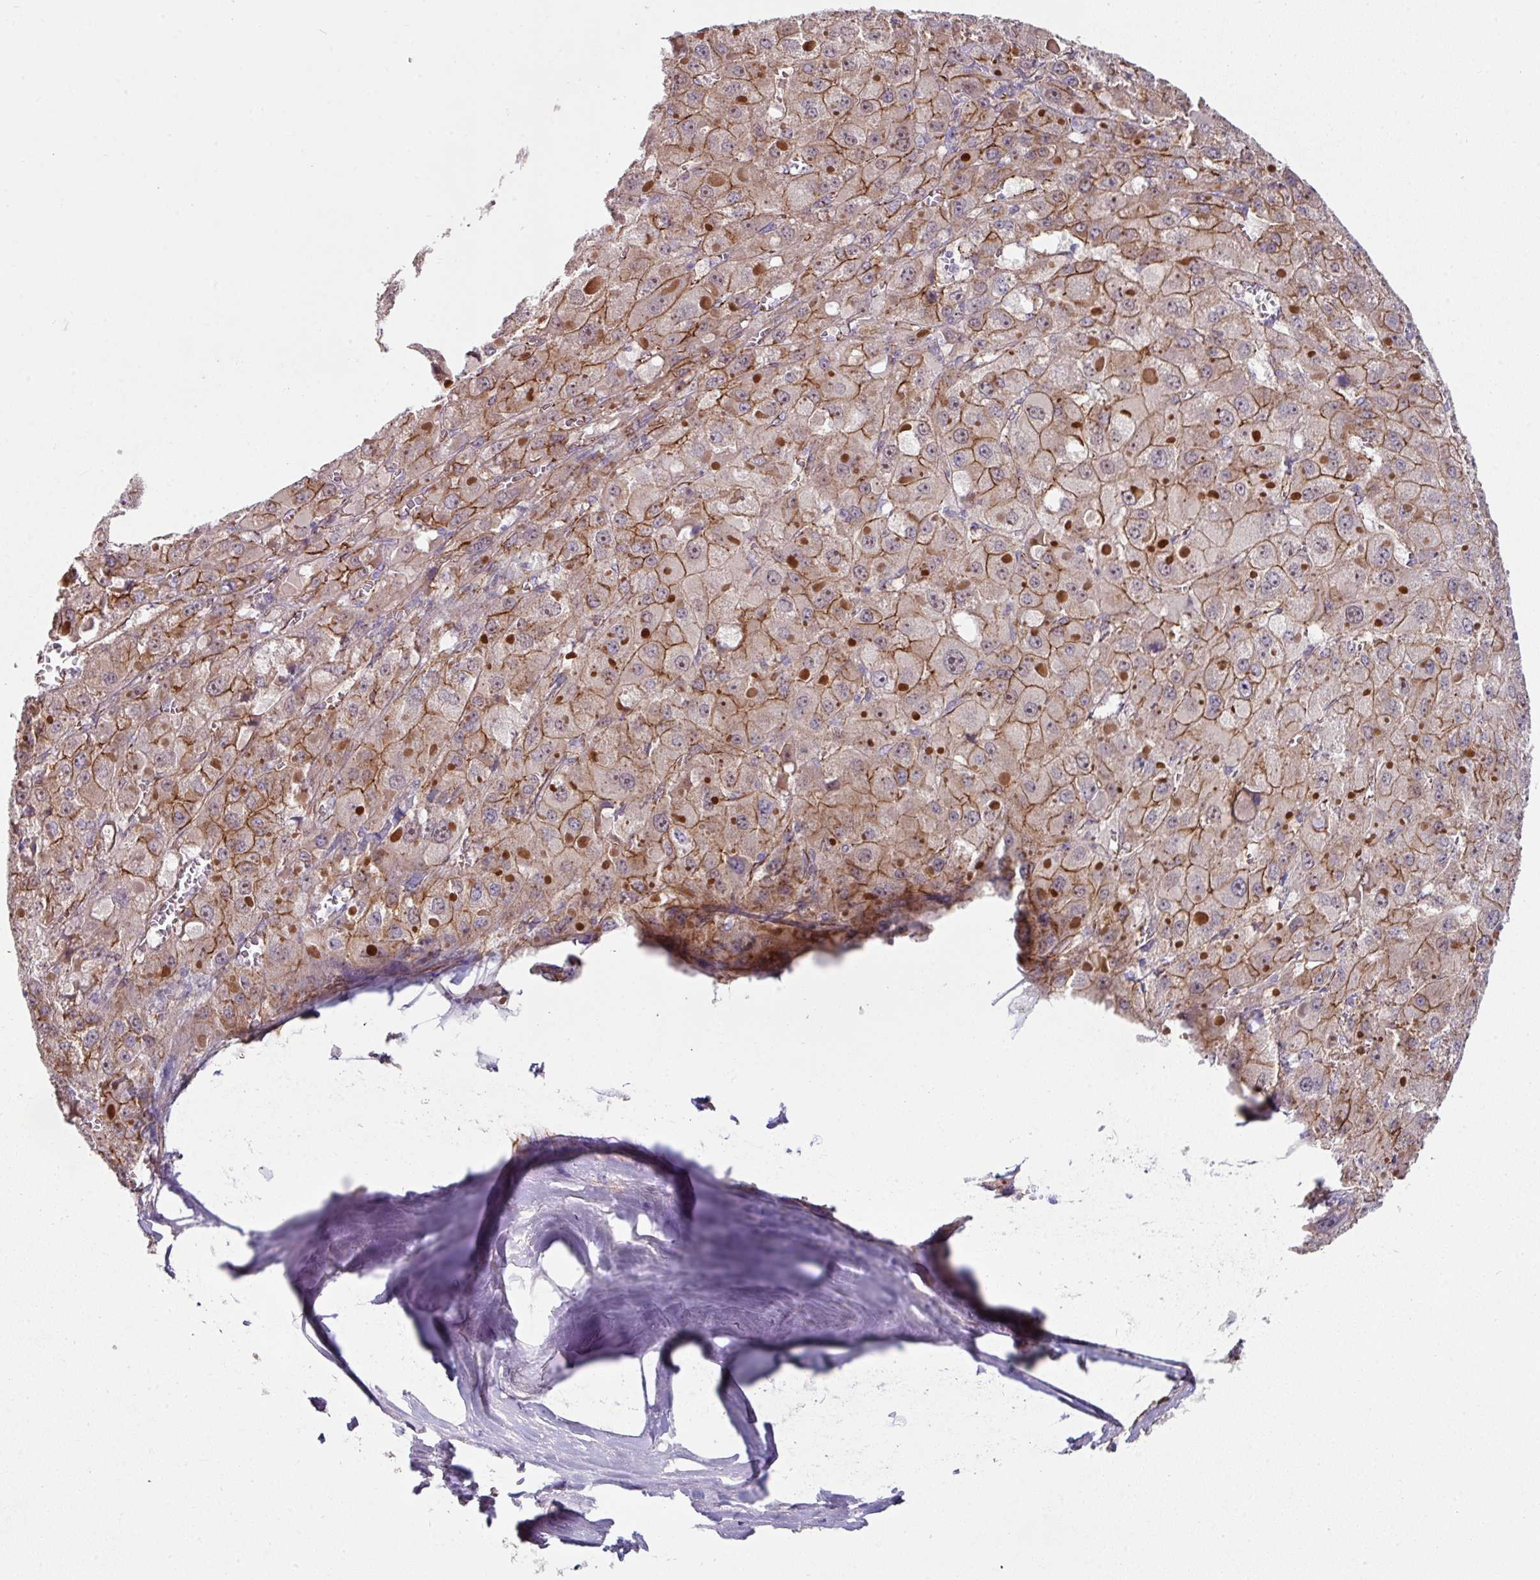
{"staining": {"intensity": "moderate", "quantity": ">75%", "location": "cytoplasmic/membranous"}, "tissue": "liver cancer", "cell_type": "Tumor cells", "image_type": "cancer", "snomed": [{"axis": "morphology", "description": "Carcinoma, Hepatocellular, NOS"}, {"axis": "topography", "description": "Liver"}], "caption": "About >75% of tumor cells in hepatocellular carcinoma (liver) display moderate cytoplasmic/membranous protein staining as visualized by brown immunohistochemical staining.", "gene": "JUP", "patient": {"sex": "female", "age": 73}}